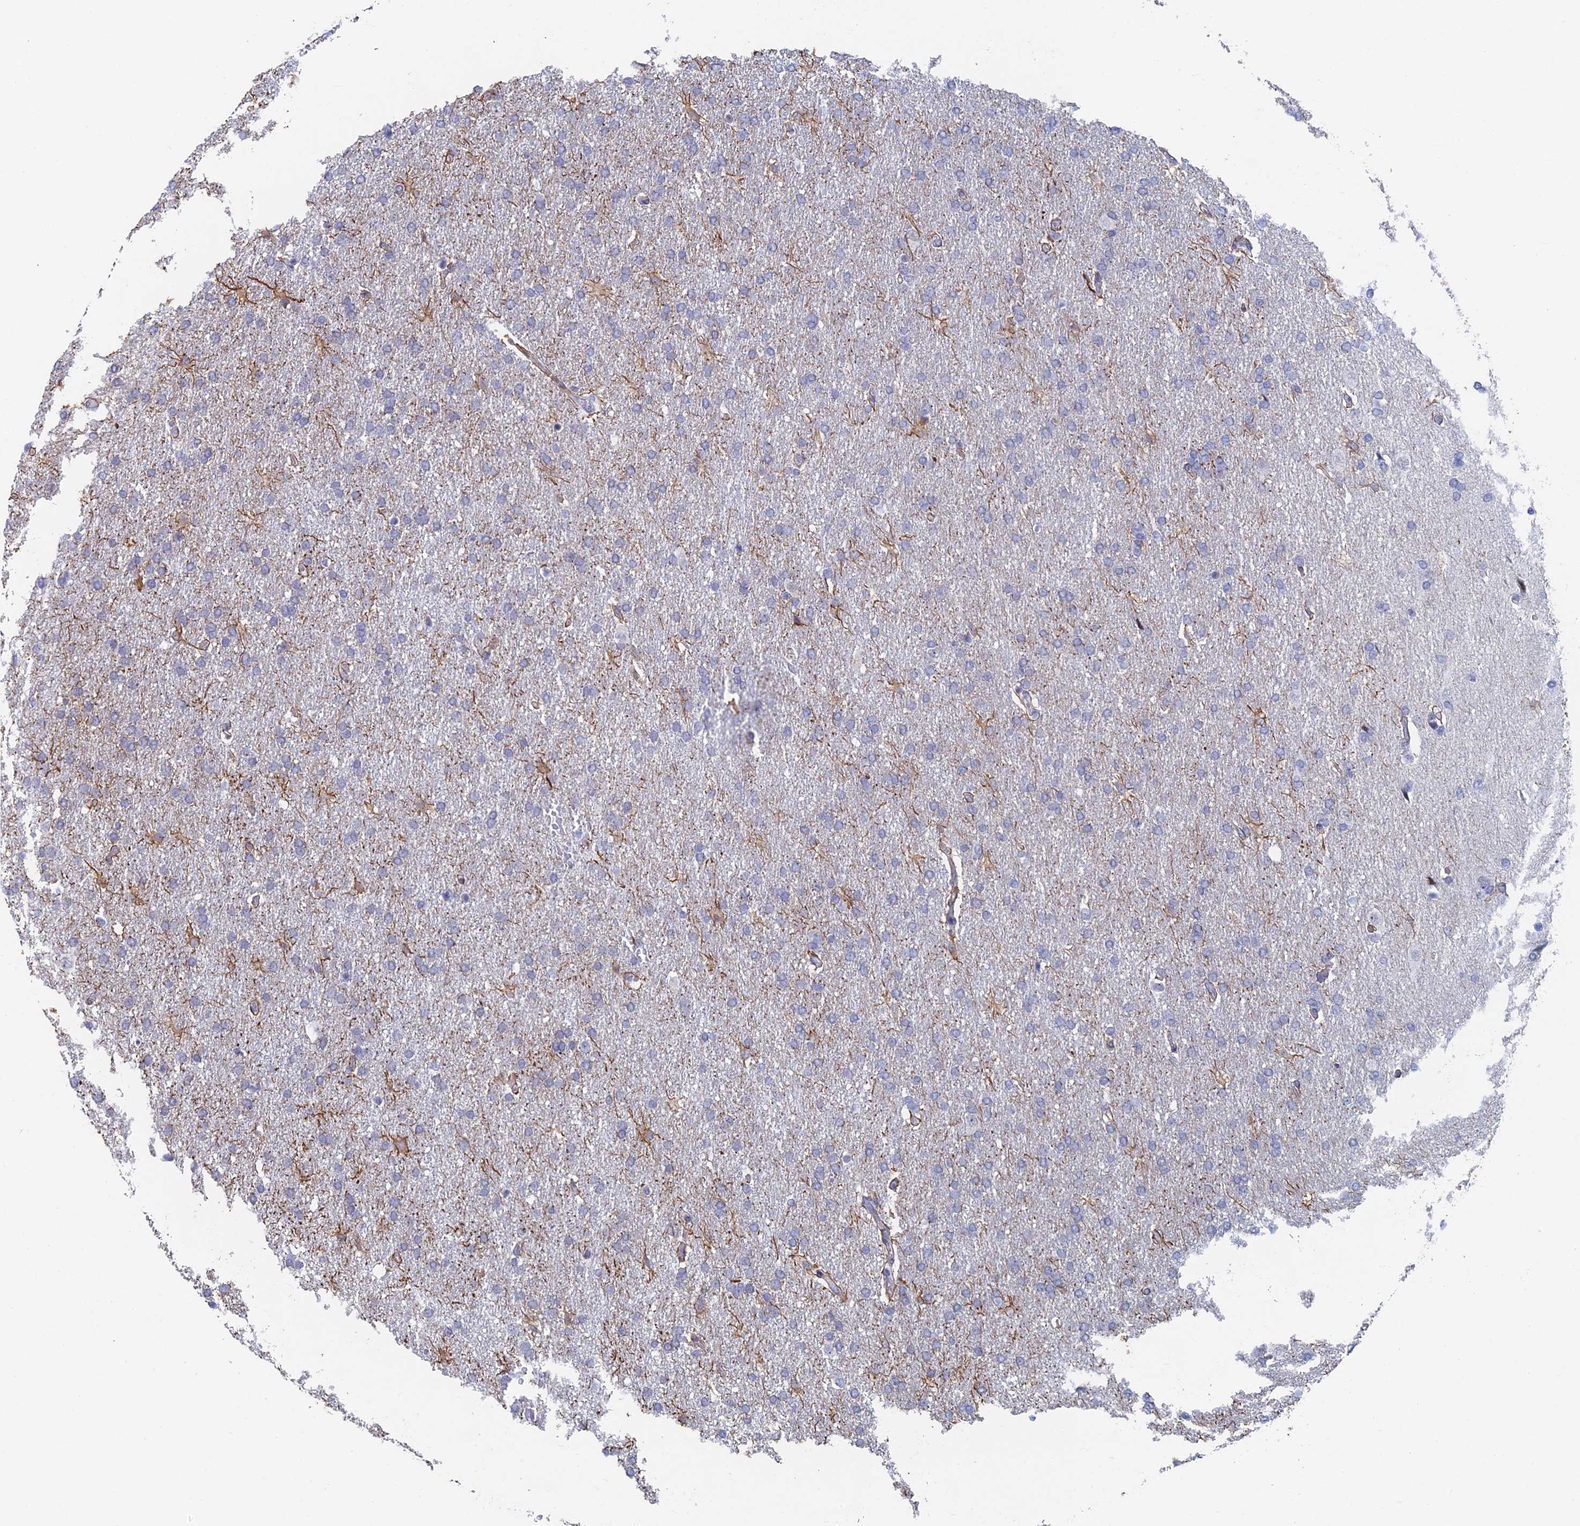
{"staining": {"intensity": "negative", "quantity": "none", "location": "none"}, "tissue": "glioma", "cell_type": "Tumor cells", "image_type": "cancer", "snomed": [{"axis": "morphology", "description": "Glioma, malignant, High grade"}, {"axis": "topography", "description": "Brain"}], "caption": "Immunohistochemistry of human malignant glioma (high-grade) displays no staining in tumor cells. (DAB immunohistochemistry (IHC) with hematoxylin counter stain).", "gene": "GMNC", "patient": {"sex": "male", "age": 72}}